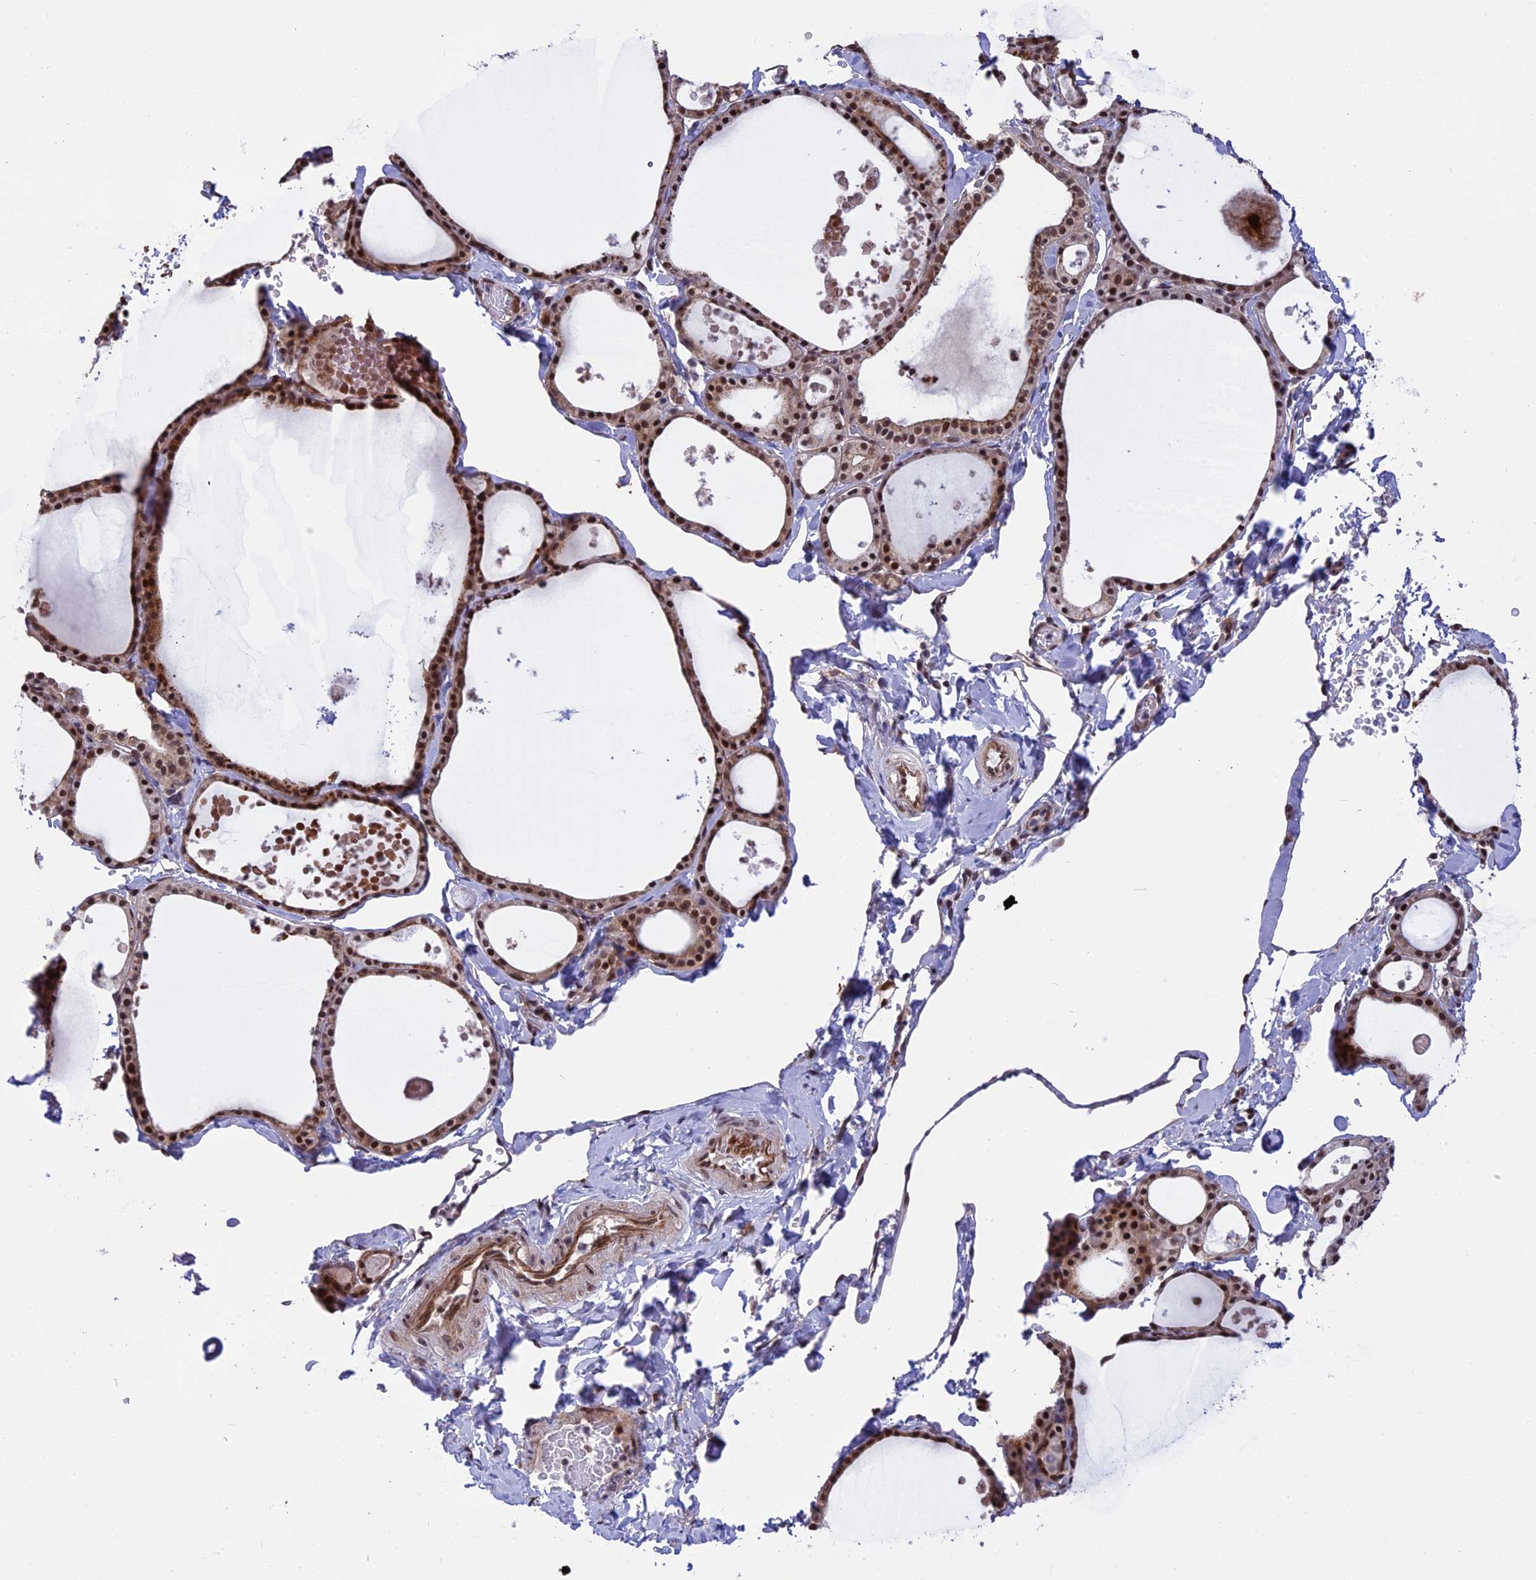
{"staining": {"intensity": "moderate", "quantity": ">75%", "location": "nuclear"}, "tissue": "thyroid gland", "cell_type": "Glandular cells", "image_type": "normal", "snomed": [{"axis": "morphology", "description": "Normal tissue, NOS"}, {"axis": "topography", "description": "Thyroid gland"}], "caption": "This photomicrograph exhibits unremarkable thyroid gland stained with immunohistochemistry to label a protein in brown. The nuclear of glandular cells show moderate positivity for the protein. Nuclei are counter-stained blue.", "gene": "POLR2C", "patient": {"sex": "male", "age": 56}}